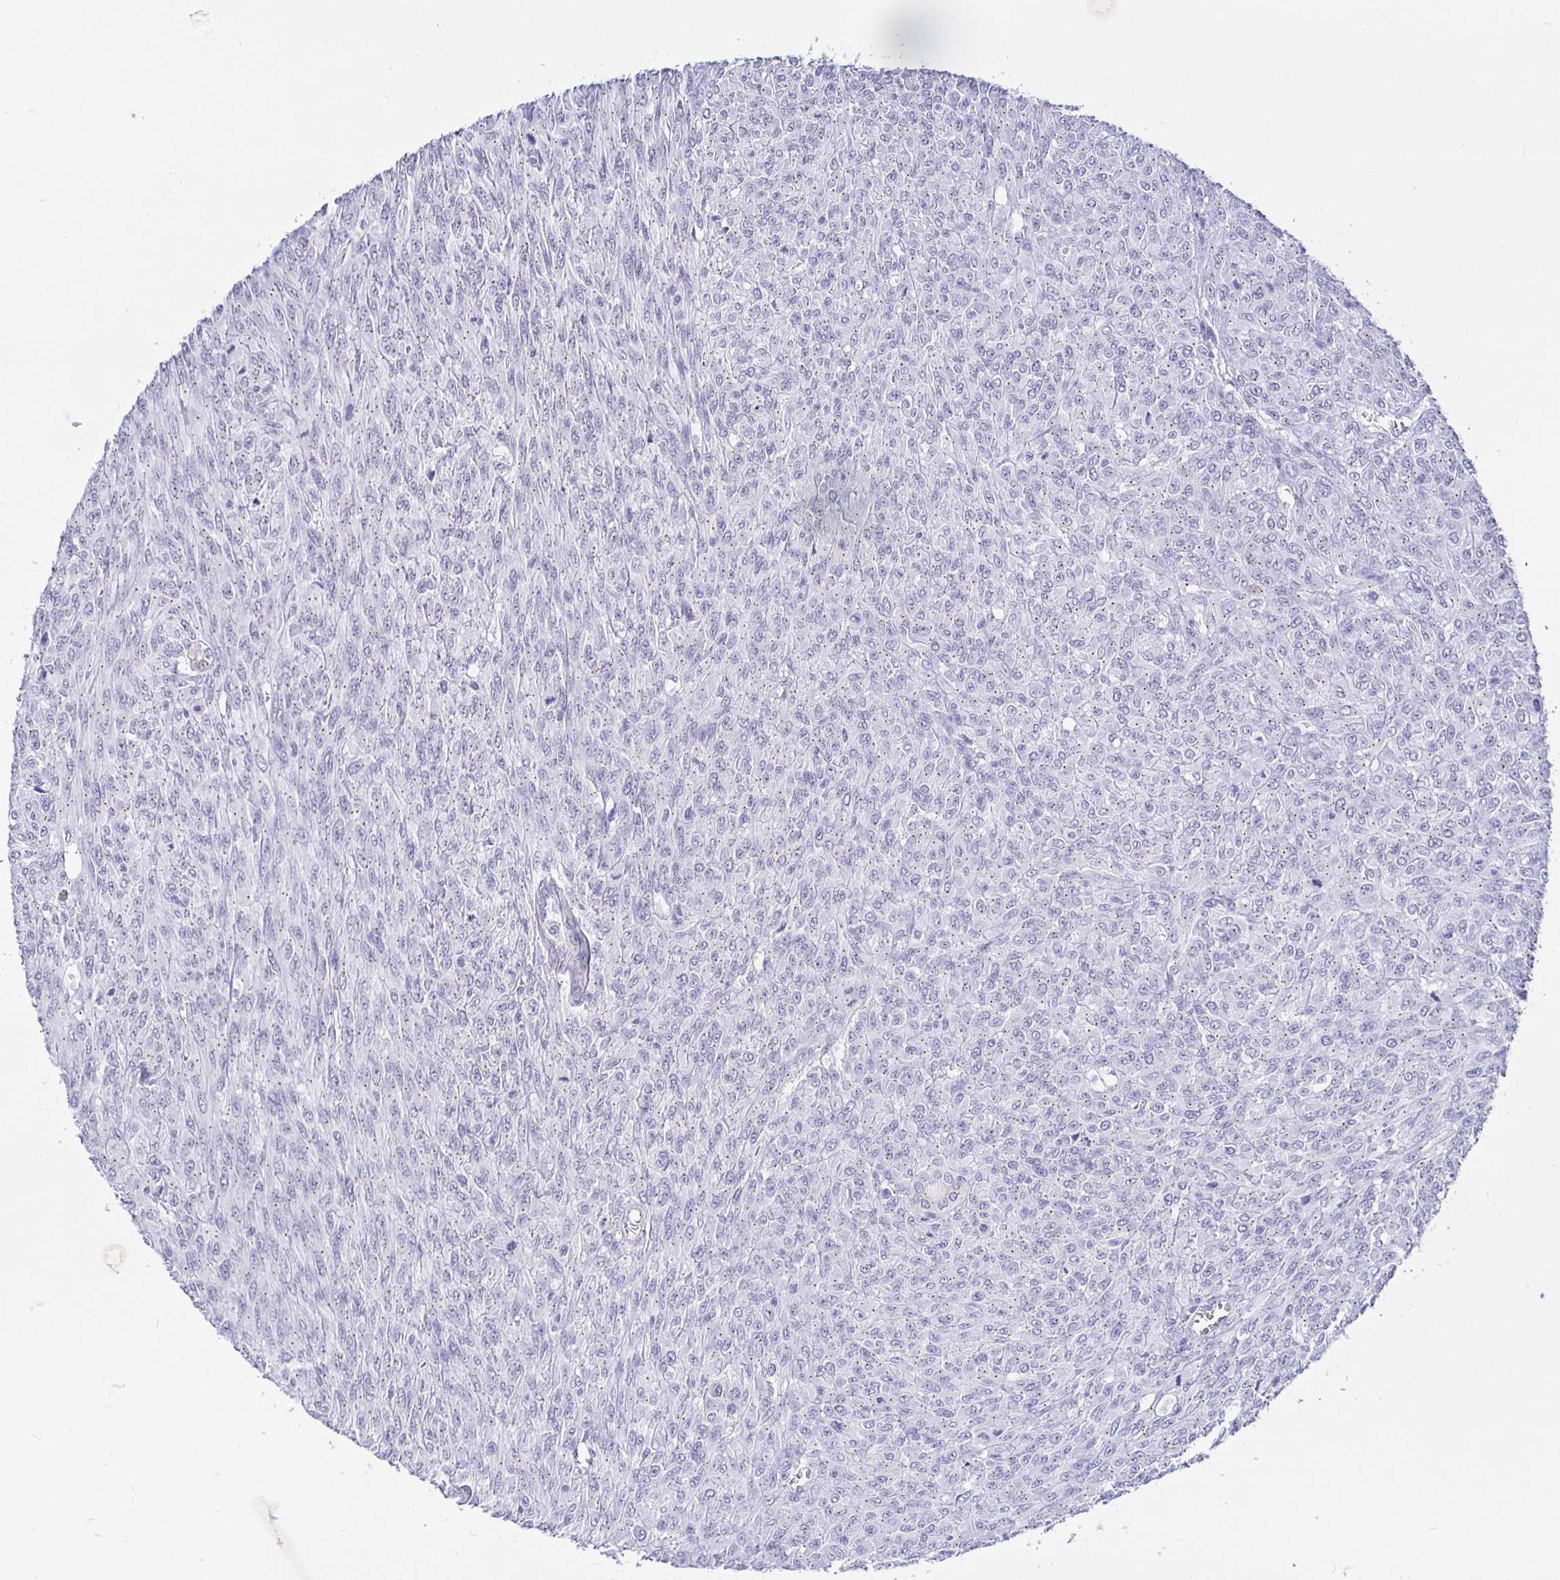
{"staining": {"intensity": "negative", "quantity": "none", "location": "none"}, "tissue": "renal cancer", "cell_type": "Tumor cells", "image_type": "cancer", "snomed": [{"axis": "morphology", "description": "Adenocarcinoma, NOS"}, {"axis": "topography", "description": "Kidney"}], "caption": "Micrograph shows no significant protein staining in tumor cells of renal cancer (adenocarcinoma).", "gene": "EZHIP", "patient": {"sex": "male", "age": 58}}